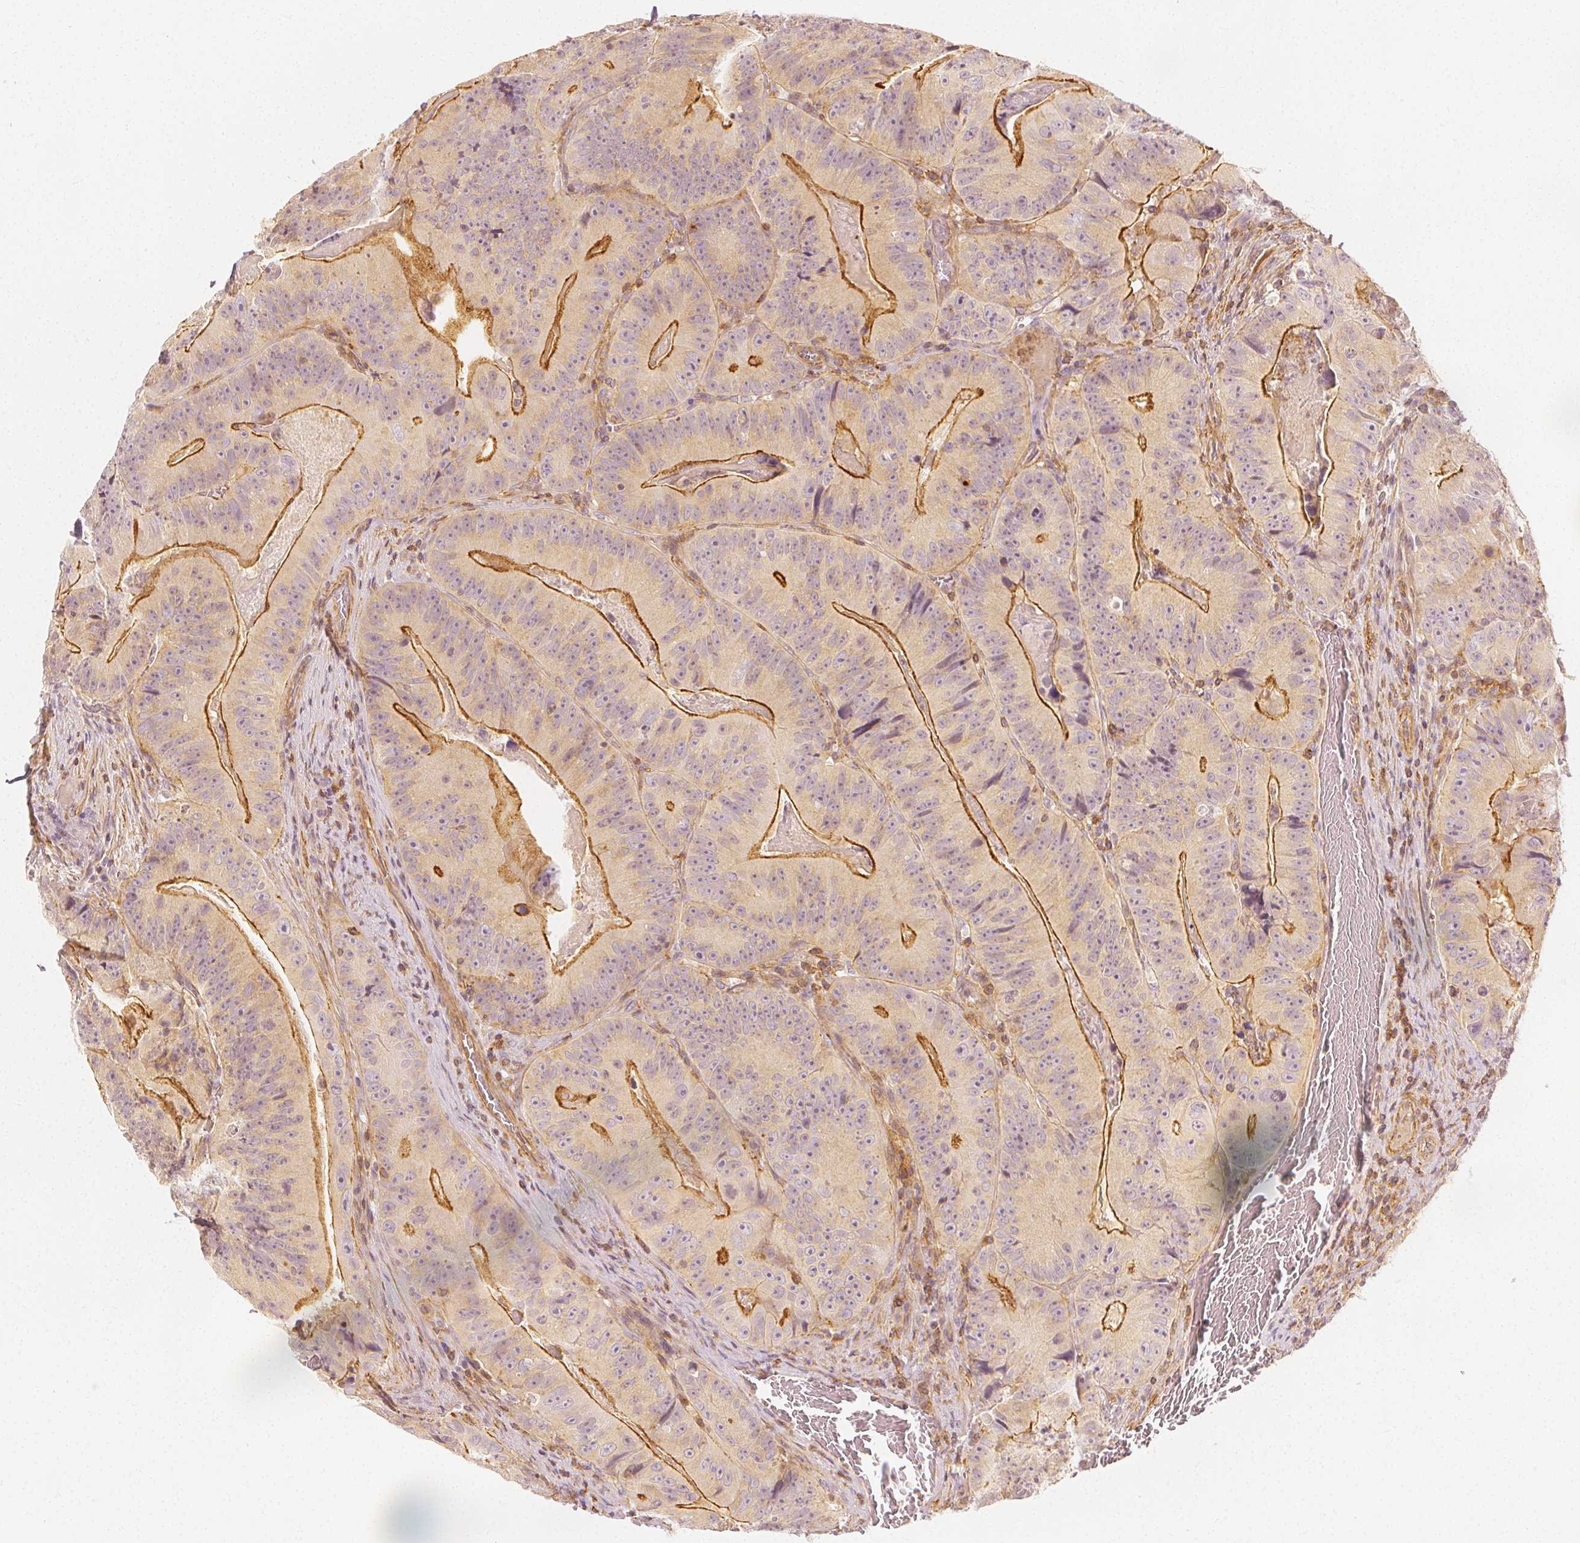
{"staining": {"intensity": "moderate", "quantity": "25%-75%", "location": "cytoplasmic/membranous"}, "tissue": "colorectal cancer", "cell_type": "Tumor cells", "image_type": "cancer", "snomed": [{"axis": "morphology", "description": "Adenocarcinoma, NOS"}, {"axis": "topography", "description": "Colon"}], "caption": "Human colorectal cancer (adenocarcinoma) stained for a protein (brown) reveals moderate cytoplasmic/membranous positive staining in about 25%-75% of tumor cells.", "gene": "ARHGAP26", "patient": {"sex": "female", "age": 86}}